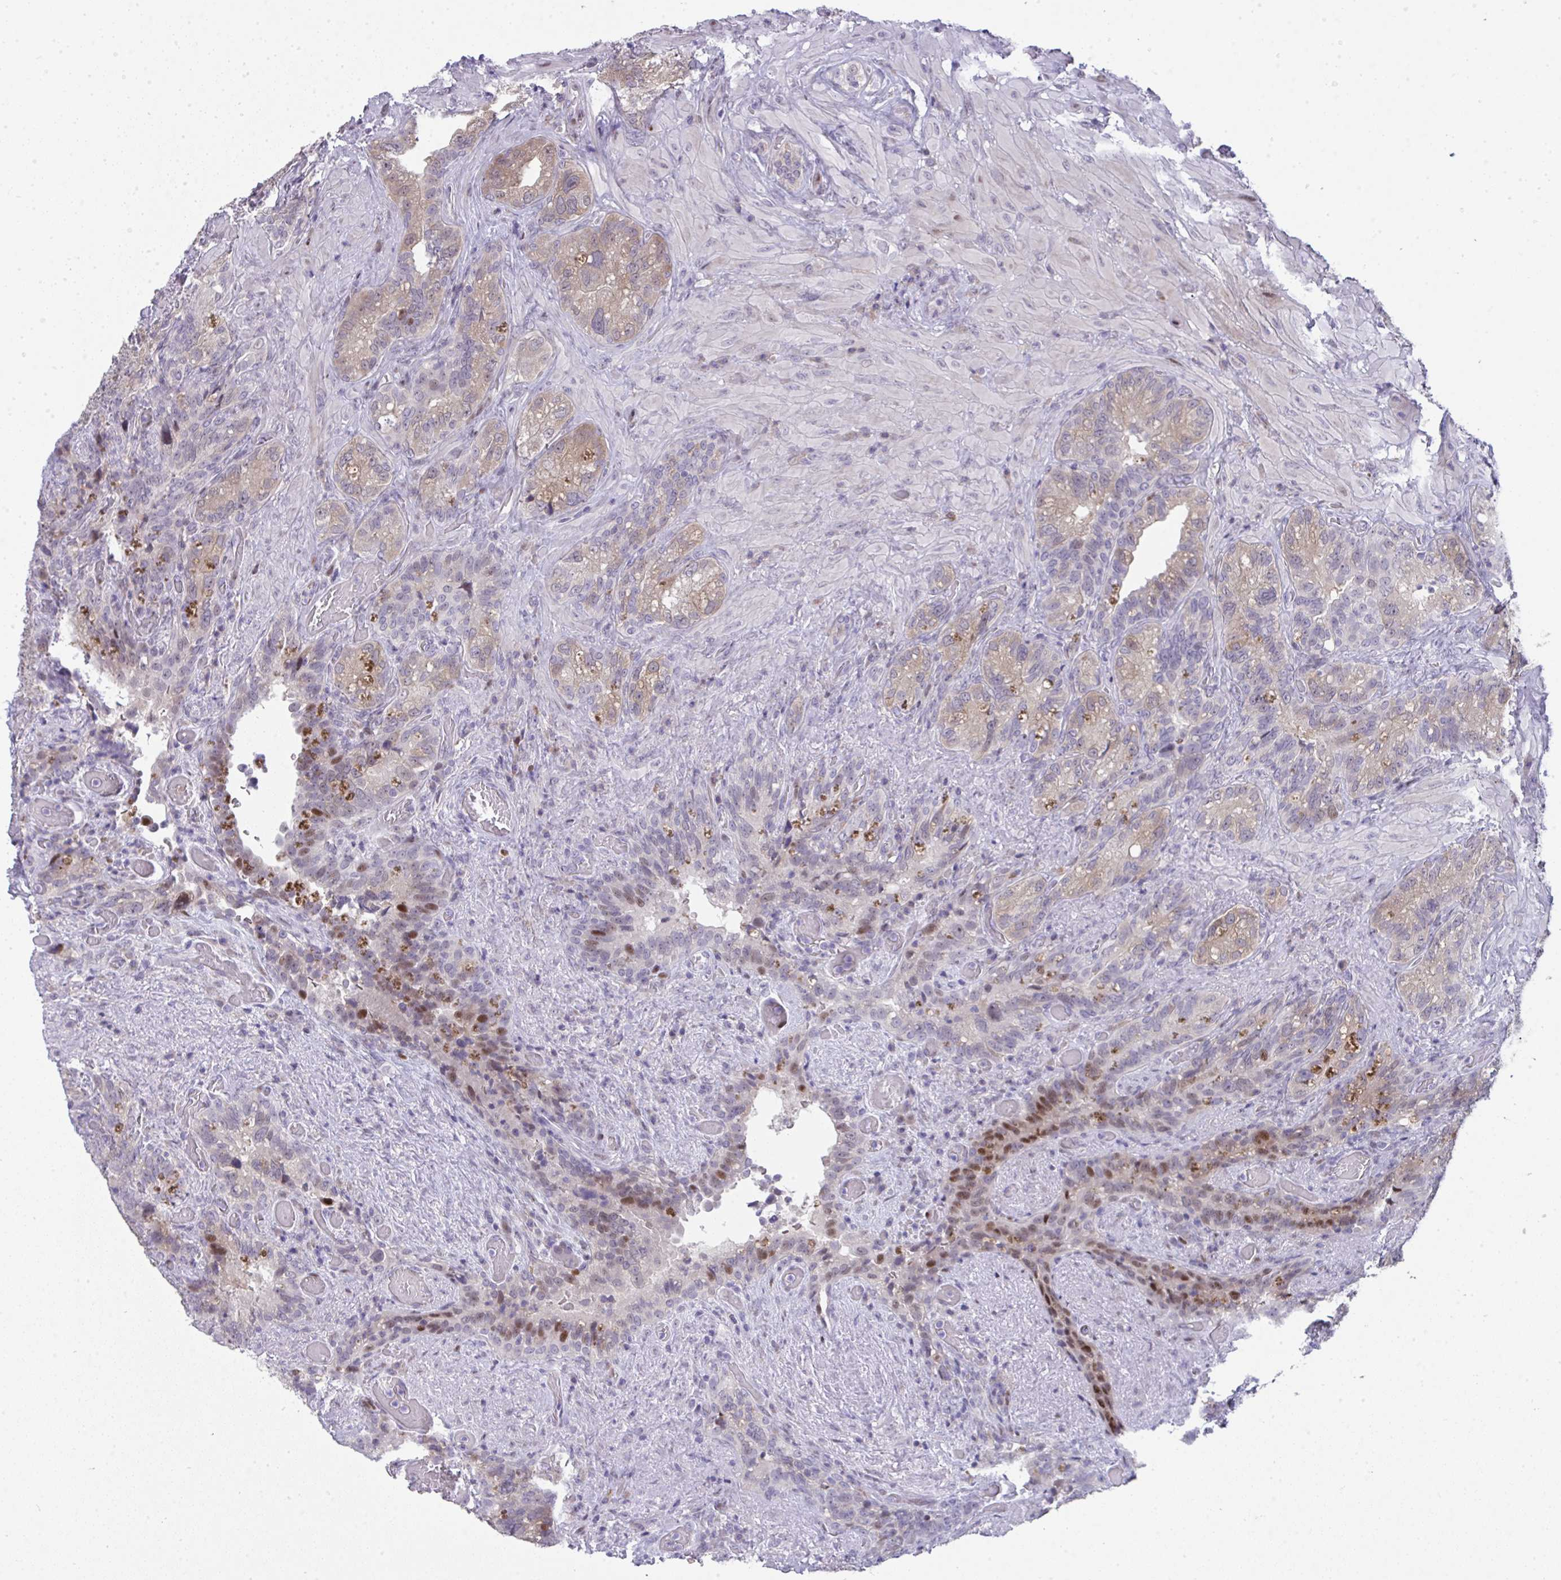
{"staining": {"intensity": "moderate", "quantity": "25%-75%", "location": "cytoplasmic/membranous,nuclear"}, "tissue": "seminal vesicle", "cell_type": "Glandular cells", "image_type": "normal", "snomed": [{"axis": "morphology", "description": "Normal tissue, NOS"}, {"axis": "topography", "description": "Seminal veicle"}], "caption": "Human seminal vesicle stained for a protein (brown) shows moderate cytoplasmic/membranous,nuclear positive staining in approximately 25%-75% of glandular cells.", "gene": "GALNT16", "patient": {"sex": "male", "age": 68}}